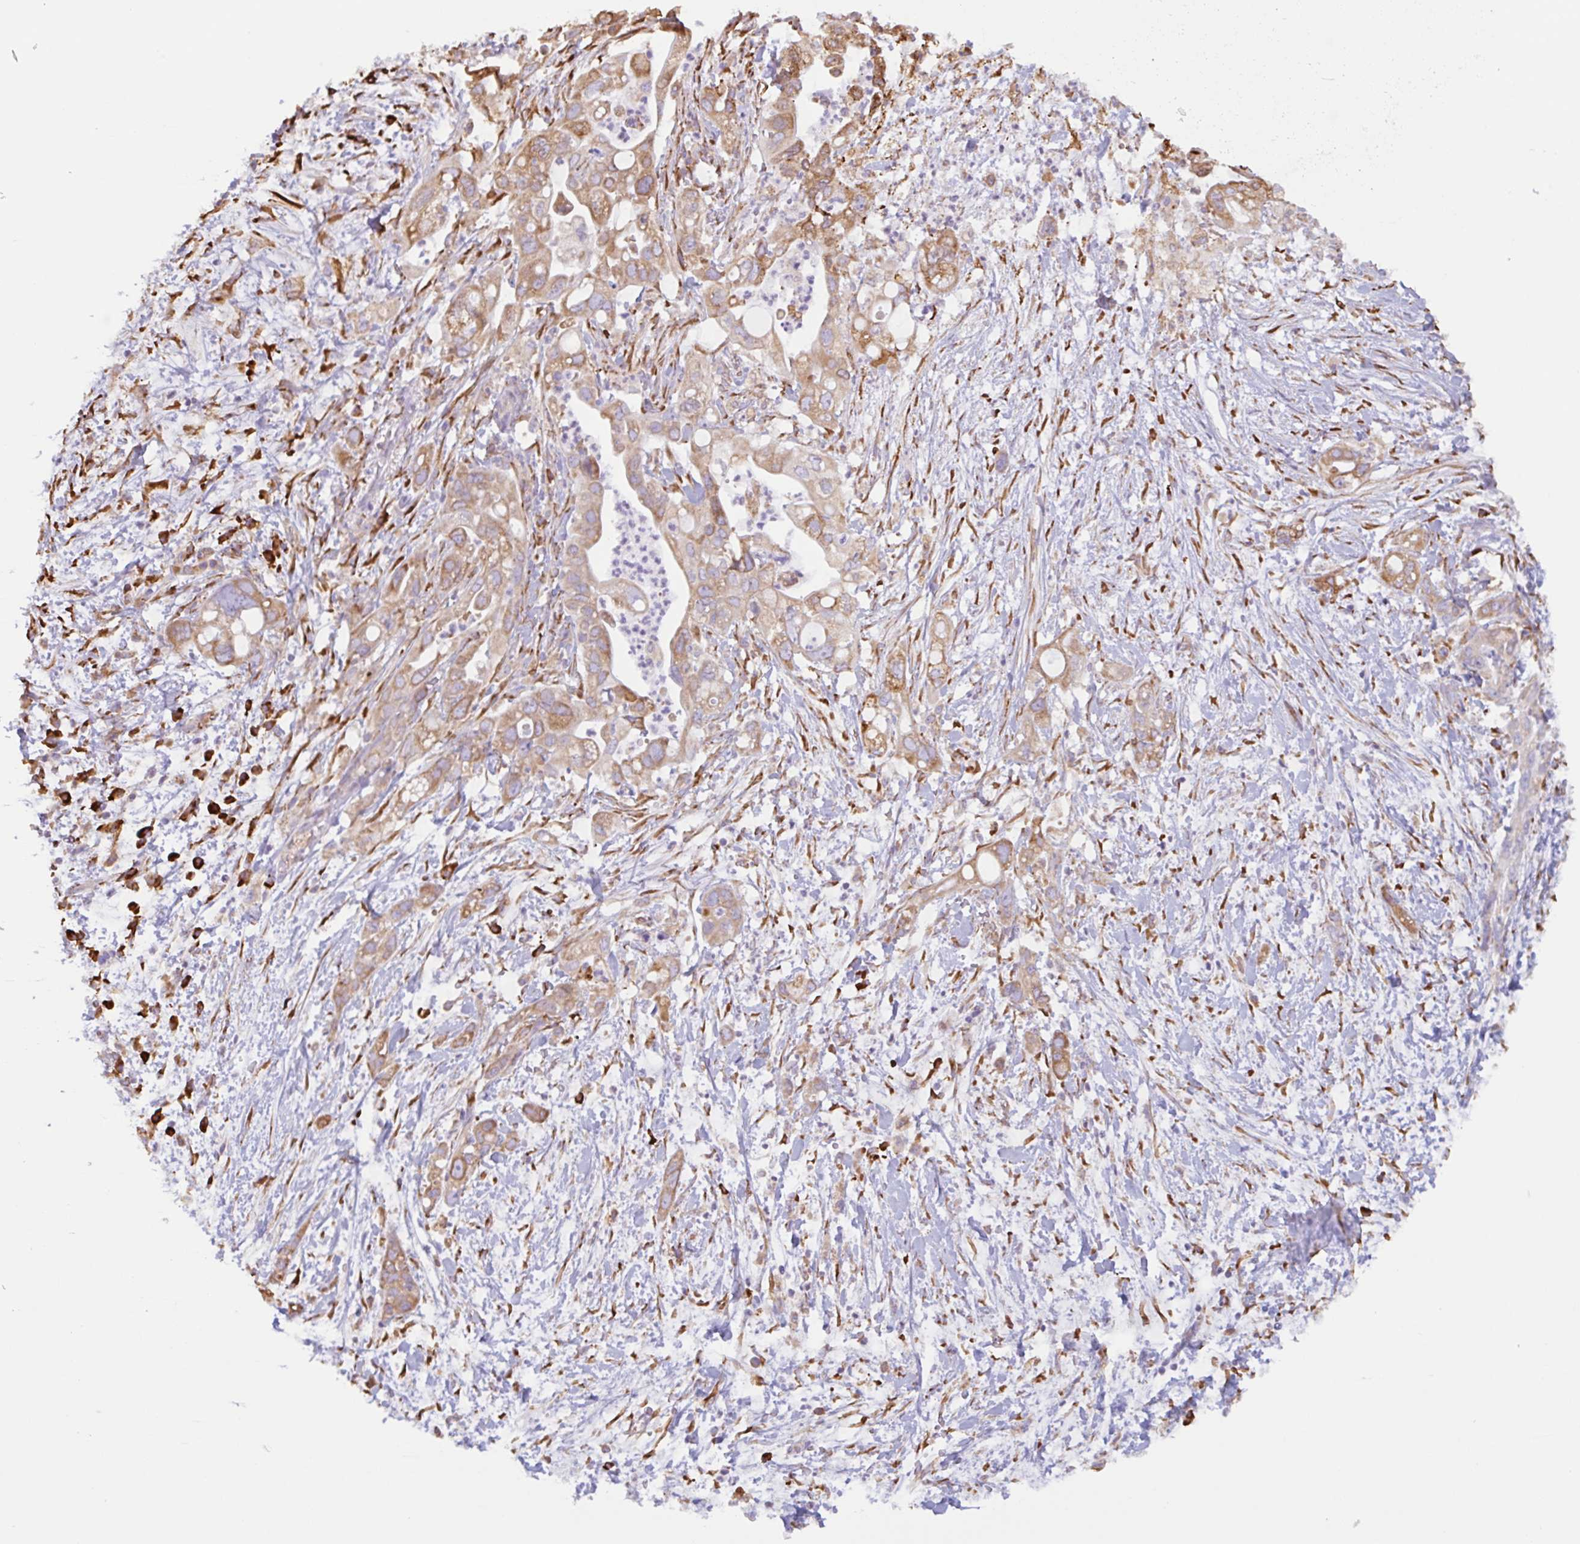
{"staining": {"intensity": "moderate", "quantity": ">75%", "location": "cytoplasmic/membranous"}, "tissue": "pancreatic cancer", "cell_type": "Tumor cells", "image_type": "cancer", "snomed": [{"axis": "morphology", "description": "Adenocarcinoma, NOS"}, {"axis": "topography", "description": "Pancreas"}], "caption": "Immunohistochemistry of human pancreatic cancer (adenocarcinoma) reveals medium levels of moderate cytoplasmic/membranous staining in approximately >75% of tumor cells. (DAB (3,3'-diaminobenzidine) IHC with brightfield microscopy, high magnification).", "gene": "DOK4", "patient": {"sex": "female", "age": 72}}